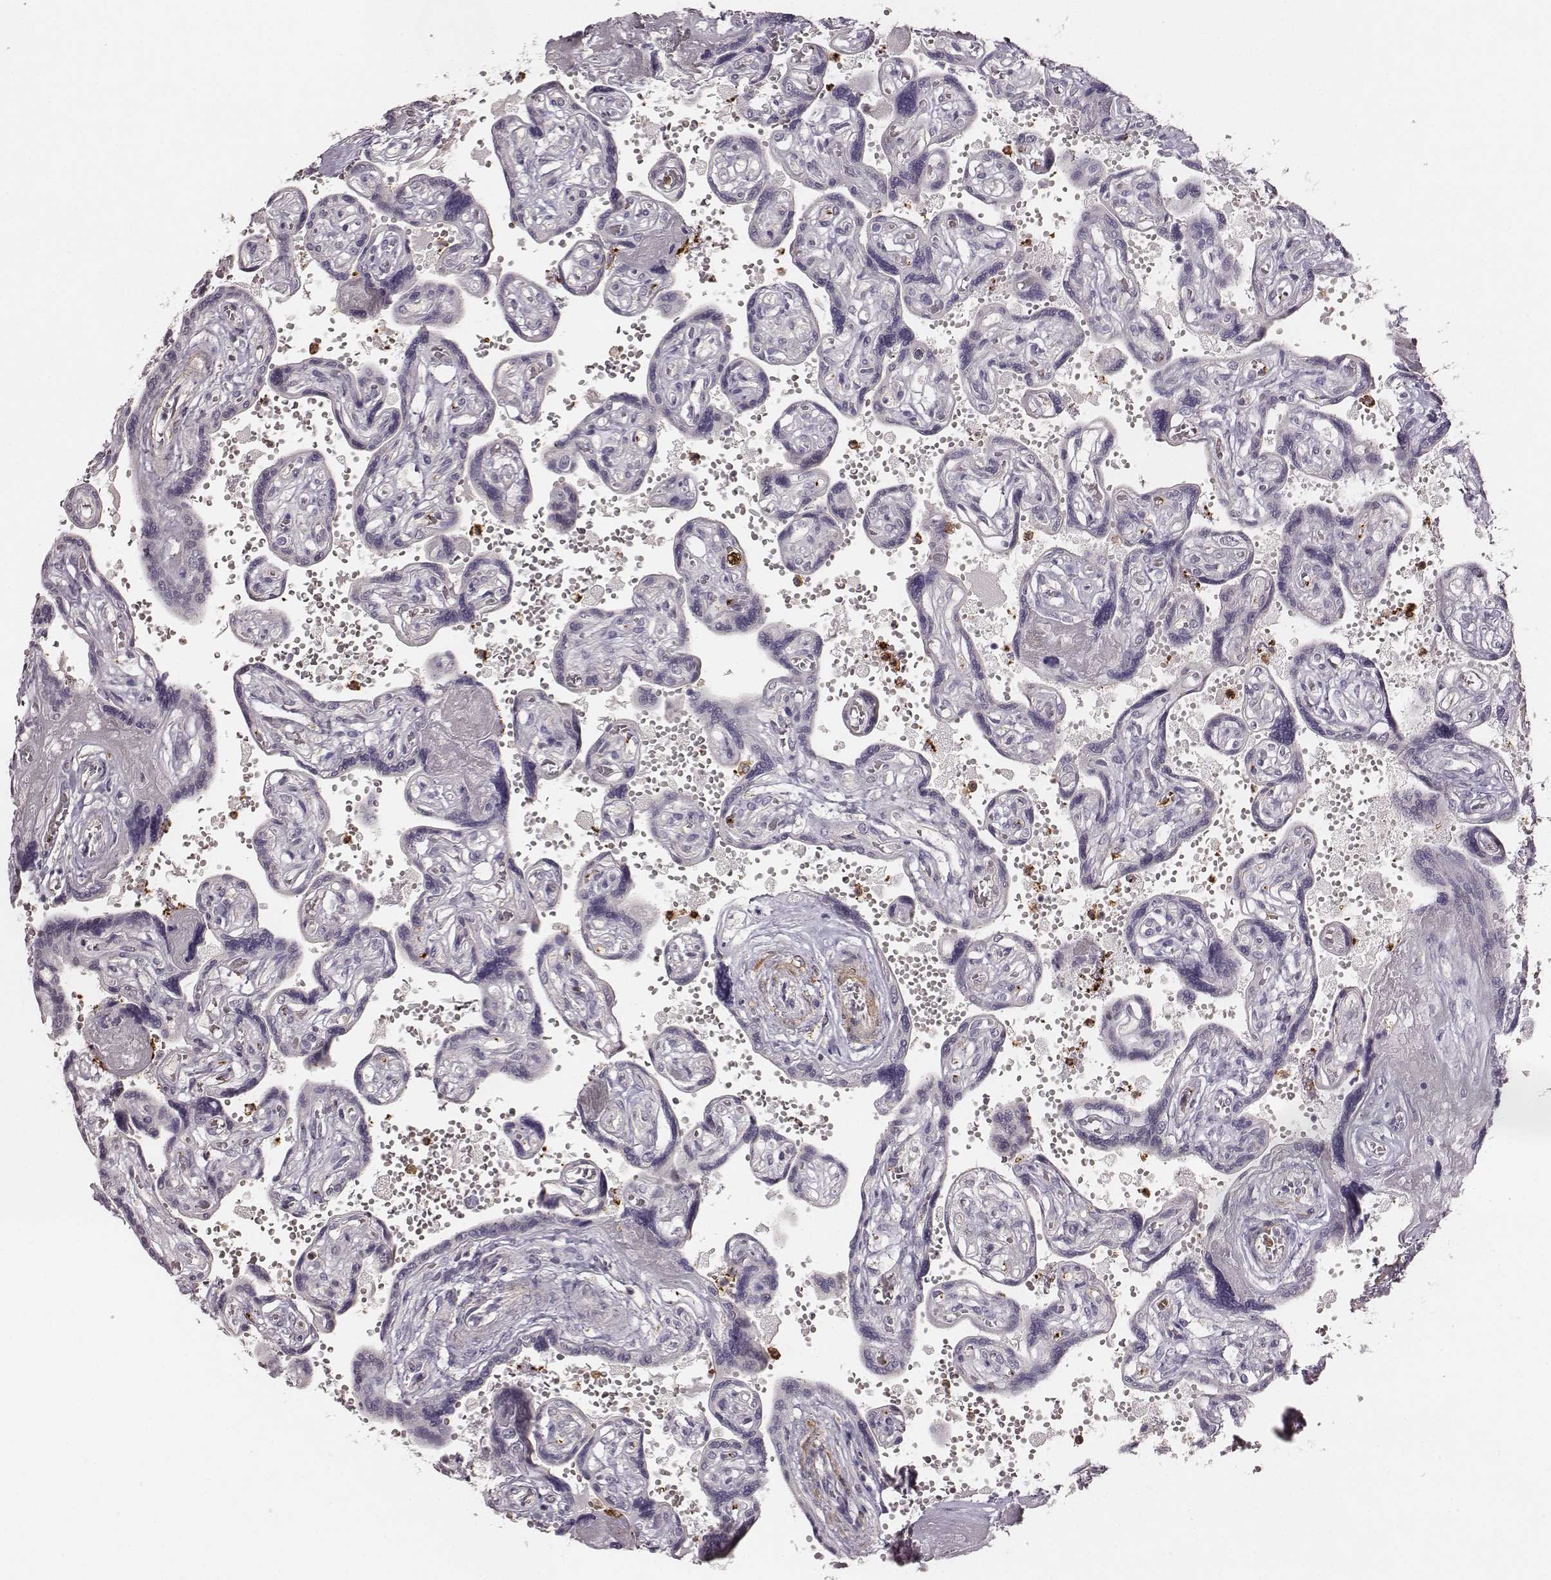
{"staining": {"intensity": "weak", "quantity": ">75%", "location": "cytoplasmic/membranous"}, "tissue": "placenta", "cell_type": "Decidual cells", "image_type": "normal", "snomed": [{"axis": "morphology", "description": "Normal tissue, NOS"}, {"axis": "topography", "description": "Placenta"}], "caption": "IHC image of benign placenta: placenta stained using immunohistochemistry (IHC) demonstrates low levels of weak protein expression localized specifically in the cytoplasmic/membranous of decidual cells, appearing as a cytoplasmic/membranous brown color.", "gene": "ZYX", "patient": {"sex": "female", "age": 32}}